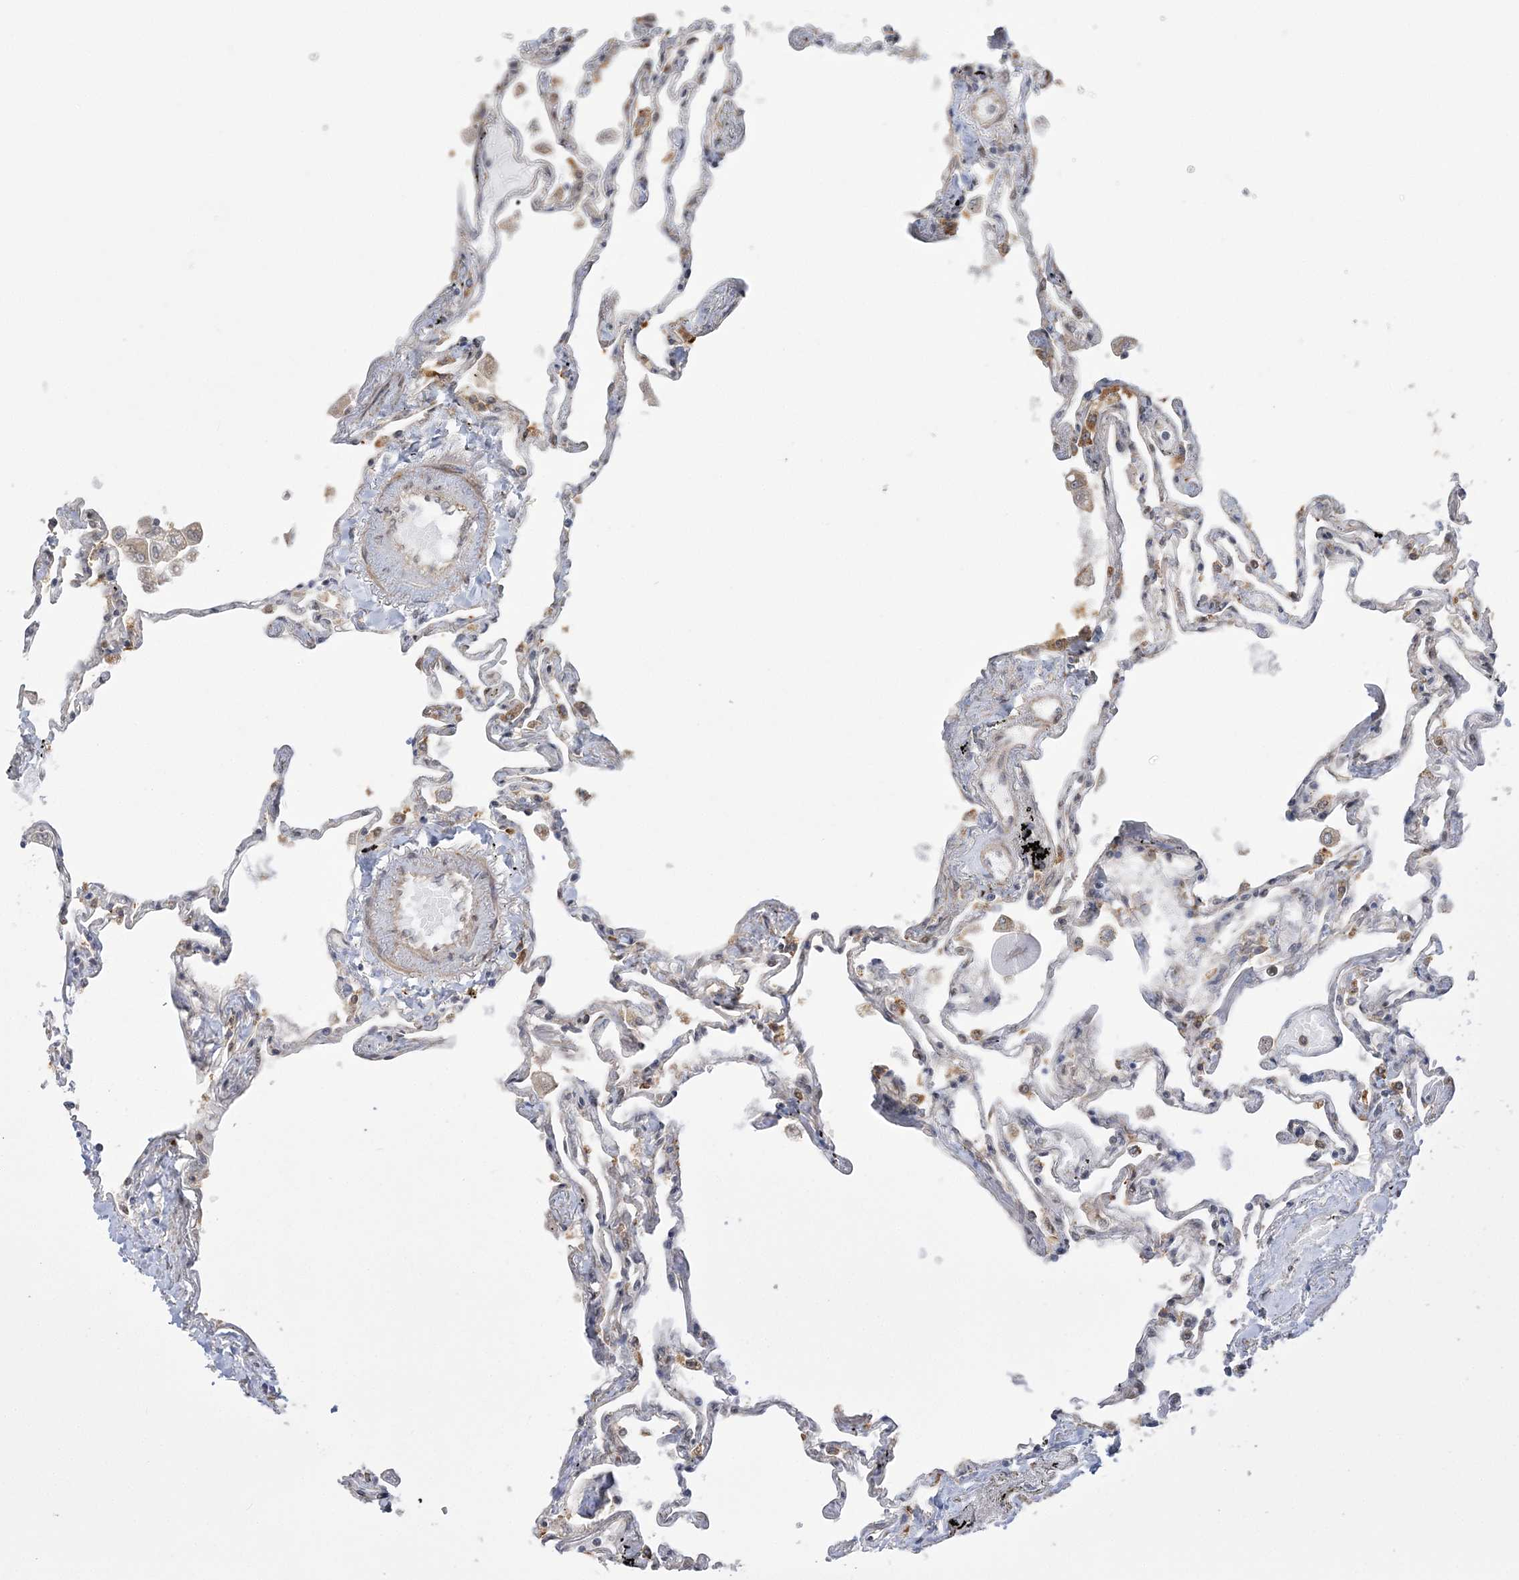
{"staining": {"intensity": "moderate", "quantity": "<25%", "location": "cytoplasmic/membranous"}, "tissue": "lung", "cell_type": "Alveolar cells", "image_type": "normal", "snomed": [{"axis": "morphology", "description": "Normal tissue, NOS"}, {"axis": "topography", "description": "Lung"}], "caption": "An image of lung stained for a protein shows moderate cytoplasmic/membranous brown staining in alveolar cells. The staining was performed using DAB, with brown indicating positive protein expression. Nuclei are stained blue with hematoxylin.", "gene": "MRPL47", "patient": {"sex": "female", "age": 67}}